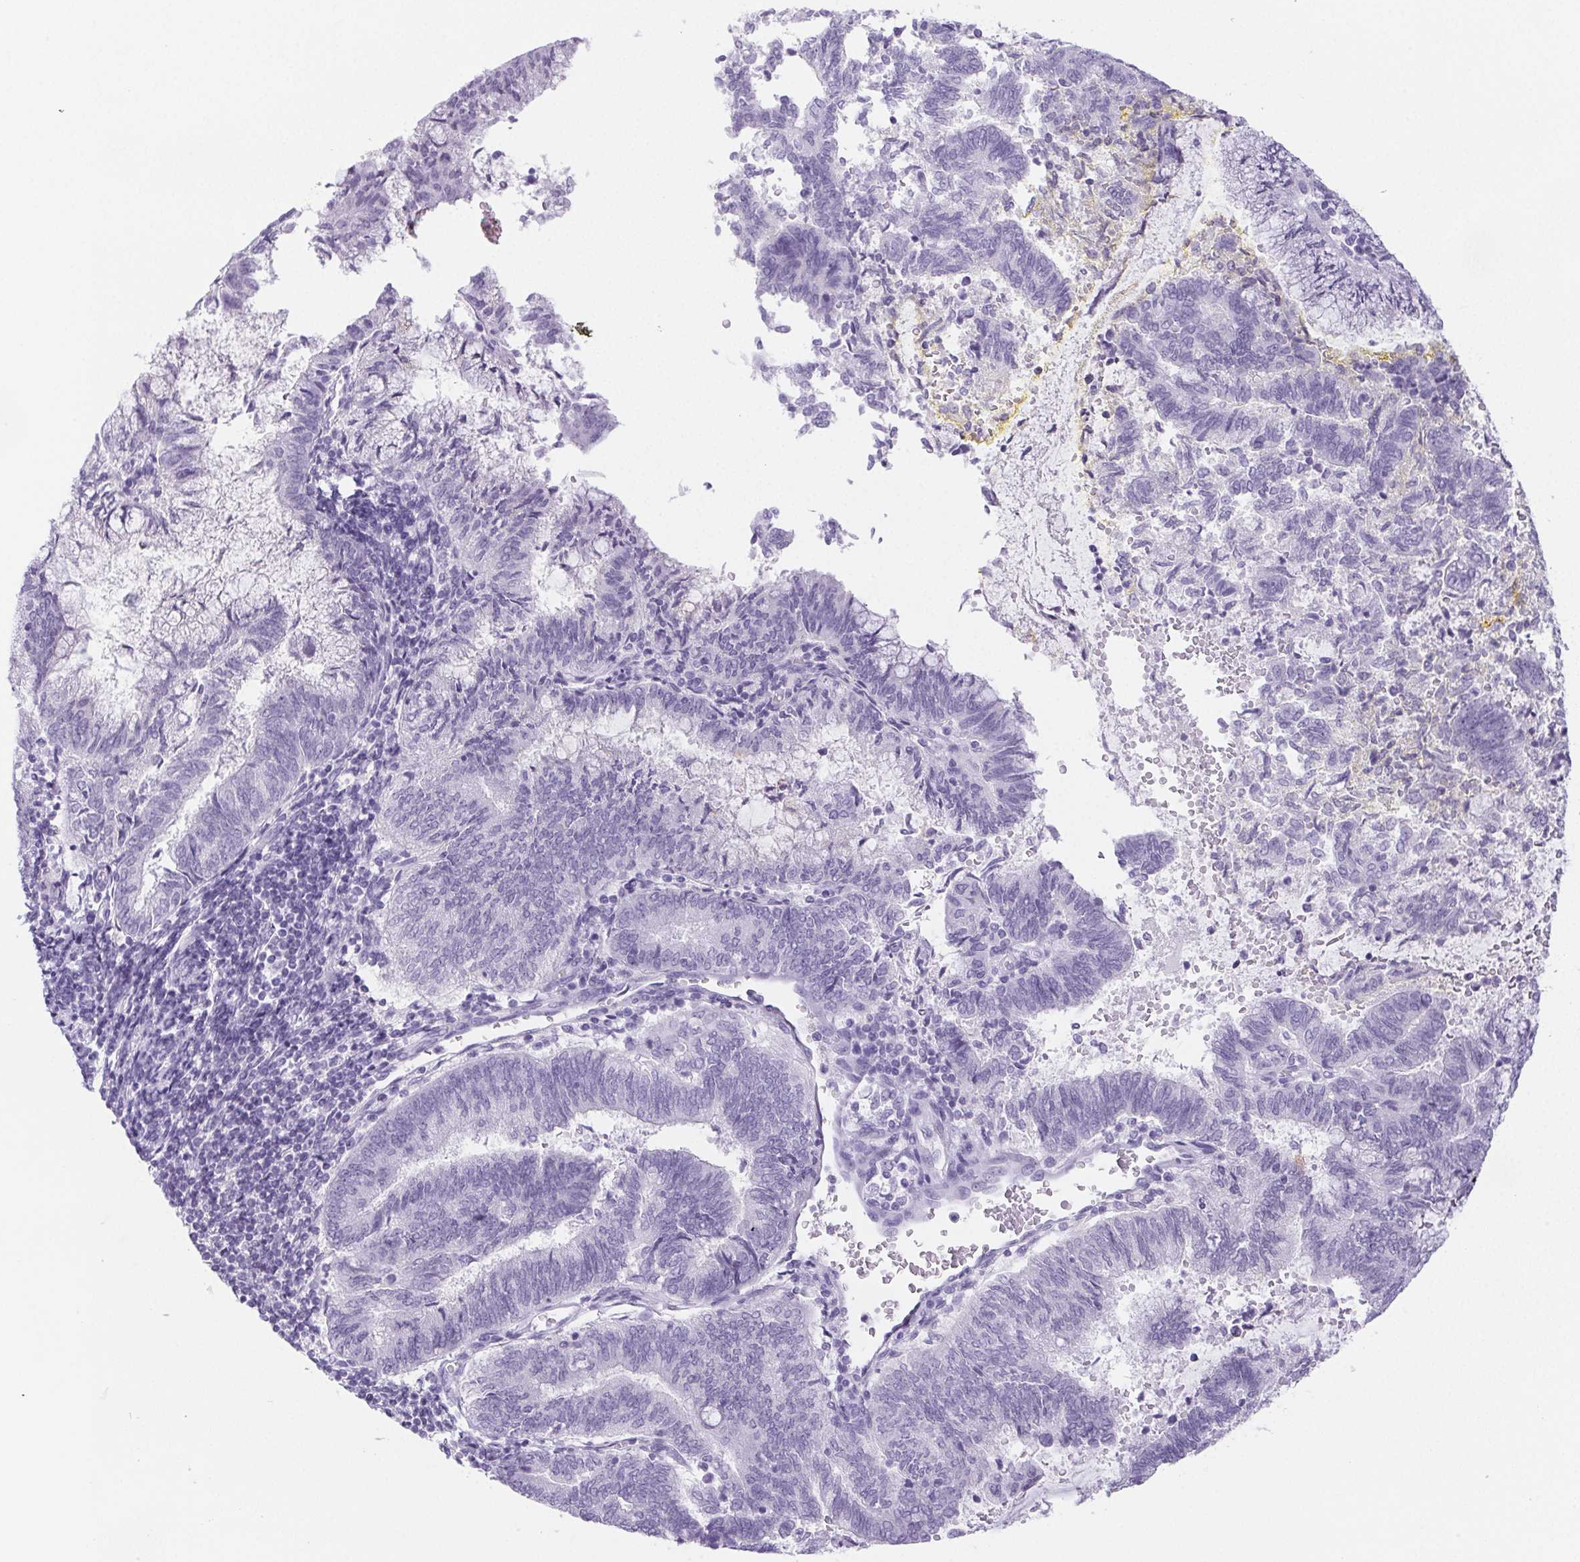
{"staining": {"intensity": "negative", "quantity": "none", "location": "none"}, "tissue": "endometrial cancer", "cell_type": "Tumor cells", "image_type": "cancer", "snomed": [{"axis": "morphology", "description": "Adenocarcinoma, NOS"}, {"axis": "topography", "description": "Endometrium"}], "caption": "A high-resolution photomicrograph shows IHC staining of endometrial cancer (adenocarcinoma), which reveals no significant expression in tumor cells.", "gene": "ST8SIA3", "patient": {"sex": "female", "age": 65}}